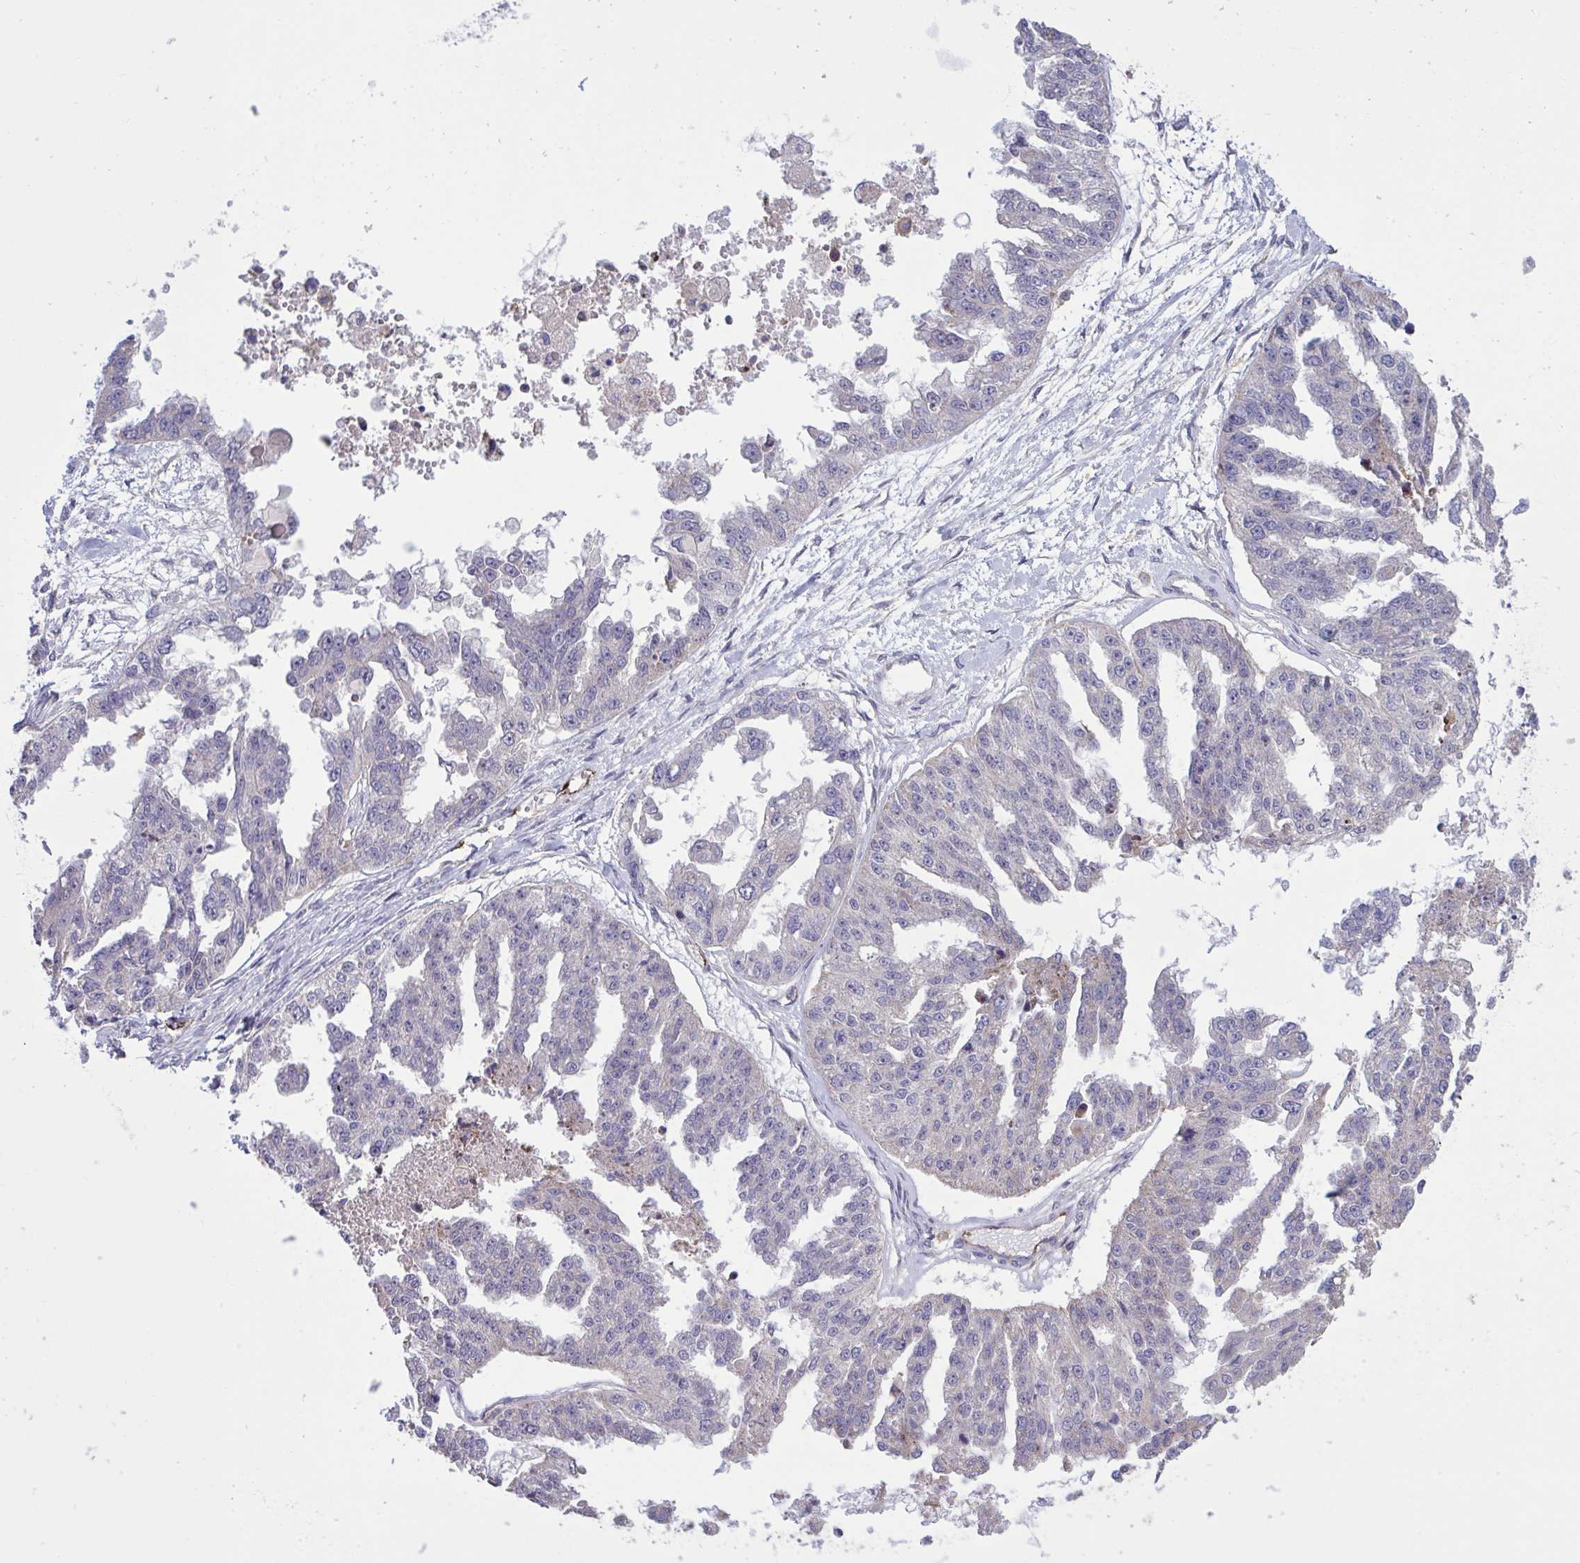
{"staining": {"intensity": "negative", "quantity": "none", "location": "none"}, "tissue": "ovarian cancer", "cell_type": "Tumor cells", "image_type": "cancer", "snomed": [{"axis": "morphology", "description": "Cystadenocarcinoma, serous, NOS"}, {"axis": "topography", "description": "Ovary"}], "caption": "Micrograph shows no protein positivity in tumor cells of serous cystadenocarcinoma (ovarian) tissue.", "gene": "CD101", "patient": {"sex": "female", "age": 58}}